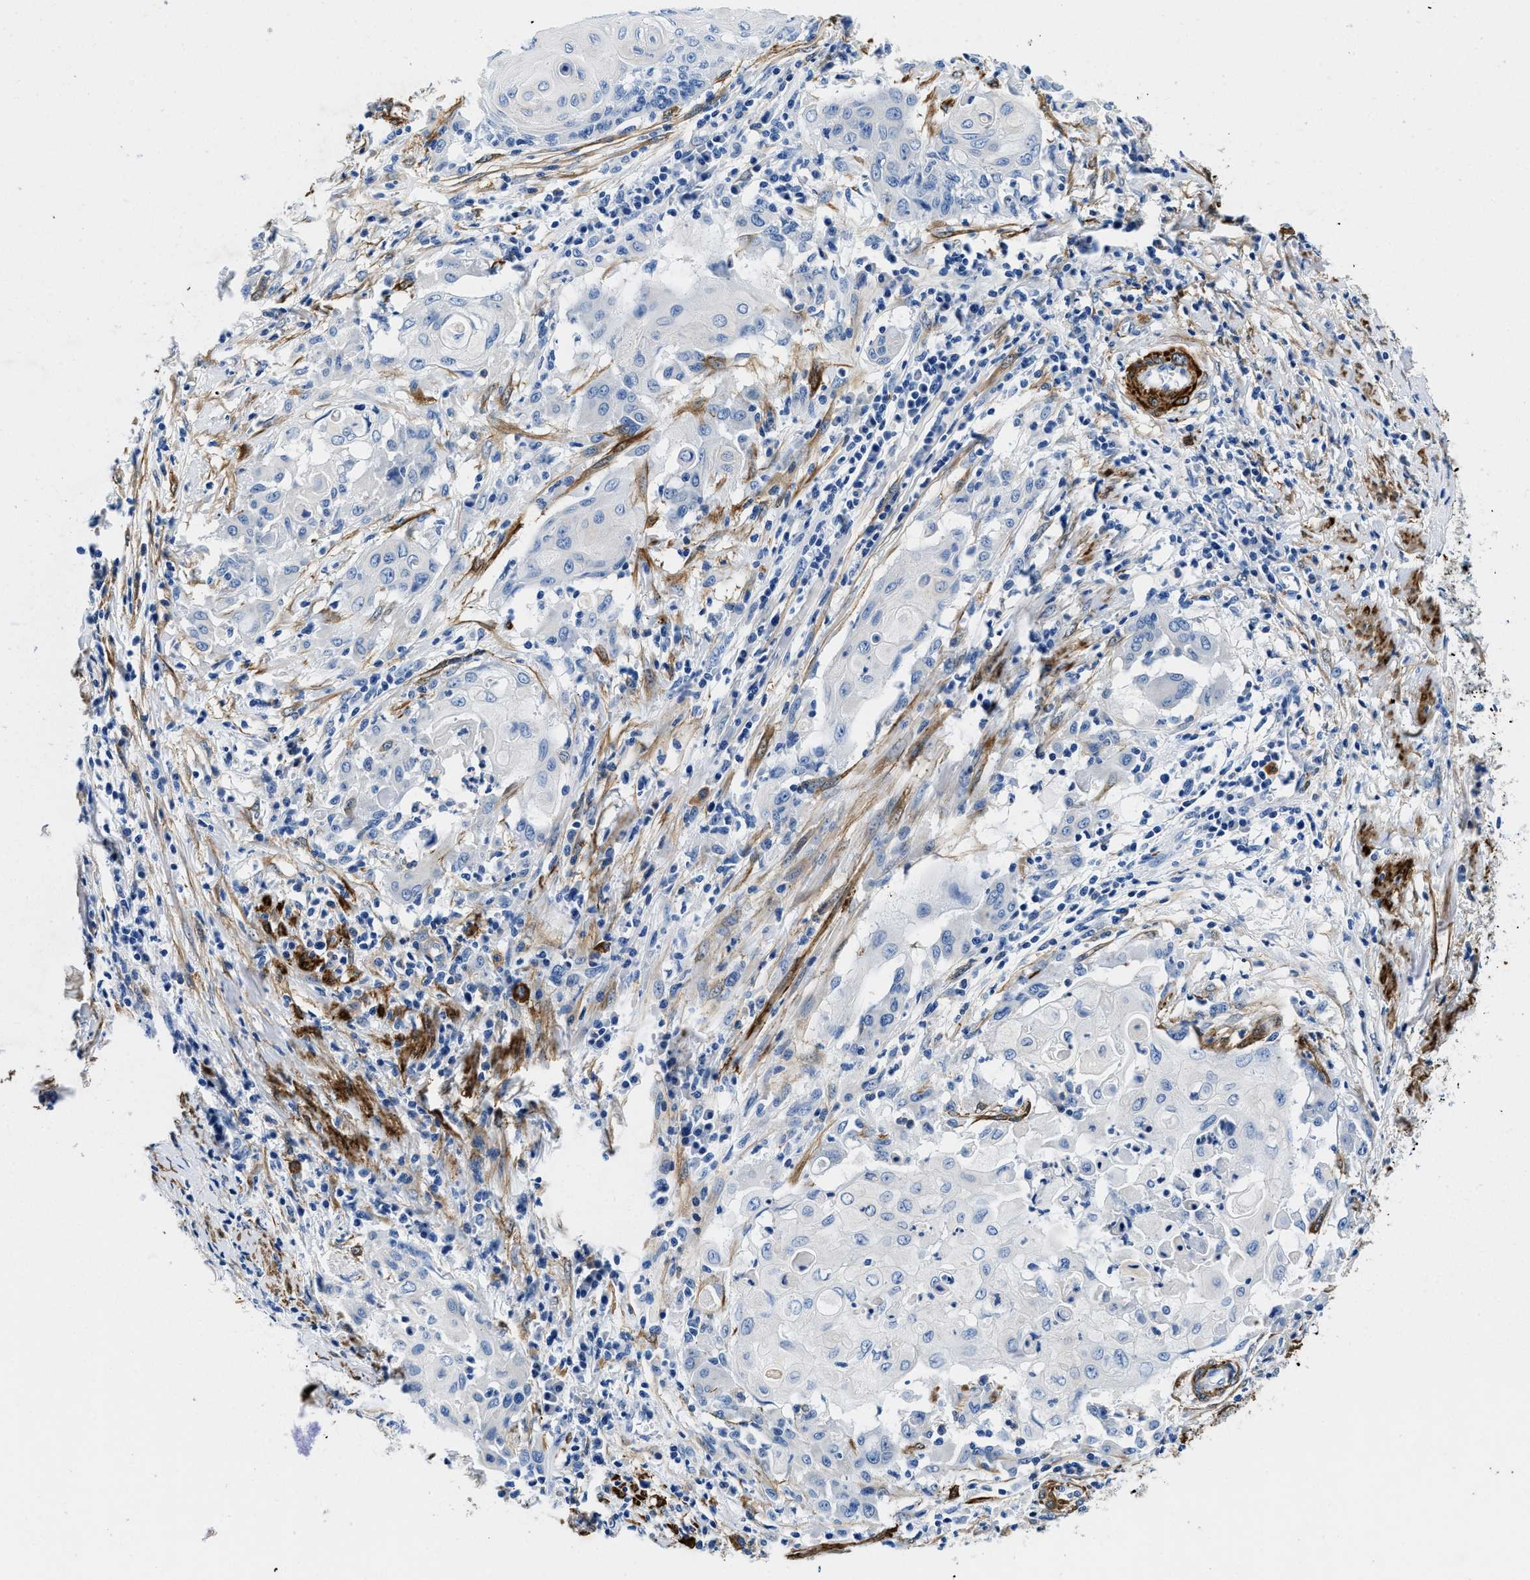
{"staining": {"intensity": "negative", "quantity": "none", "location": "none"}, "tissue": "cervical cancer", "cell_type": "Tumor cells", "image_type": "cancer", "snomed": [{"axis": "morphology", "description": "Squamous cell carcinoma, NOS"}, {"axis": "topography", "description": "Cervix"}], "caption": "Tumor cells are negative for protein expression in human cervical cancer (squamous cell carcinoma).", "gene": "TEX261", "patient": {"sex": "female", "age": 39}}